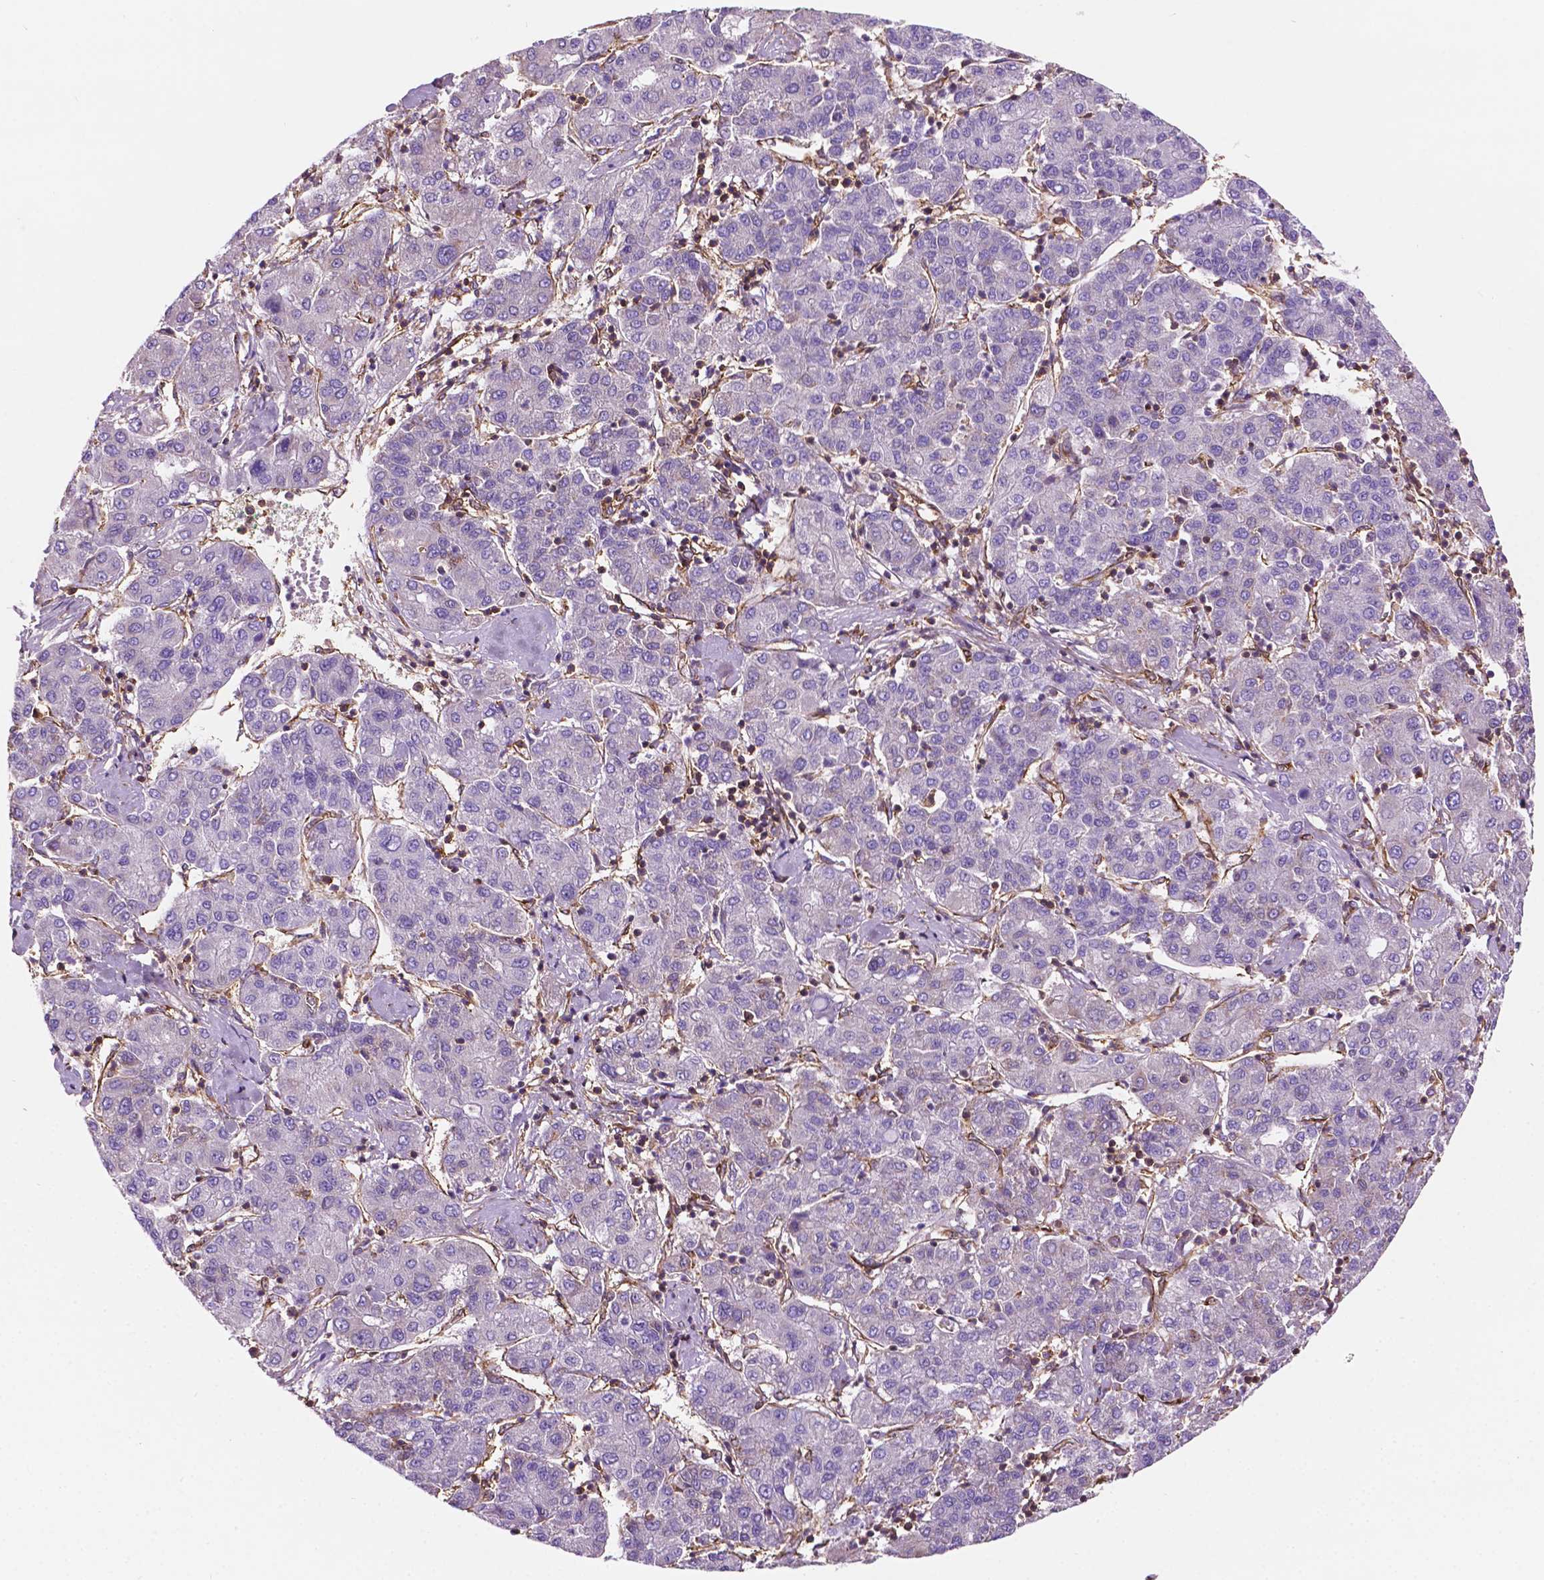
{"staining": {"intensity": "negative", "quantity": "none", "location": "none"}, "tissue": "liver cancer", "cell_type": "Tumor cells", "image_type": "cancer", "snomed": [{"axis": "morphology", "description": "Carcinoma, Hepatocellular, NOS"}, {"axis": "topography", "description": "Liver"}], "caption": "Photomicrograph shows no protein staining in tumor cells of hepatocellular carcinoma (liver) tissue. The staining is performed using DAB brown chromogen with nuclei counter-stained in using hematoxylin.", "gene": "DCN", "patient": {"sex": "male", "age": 65}}